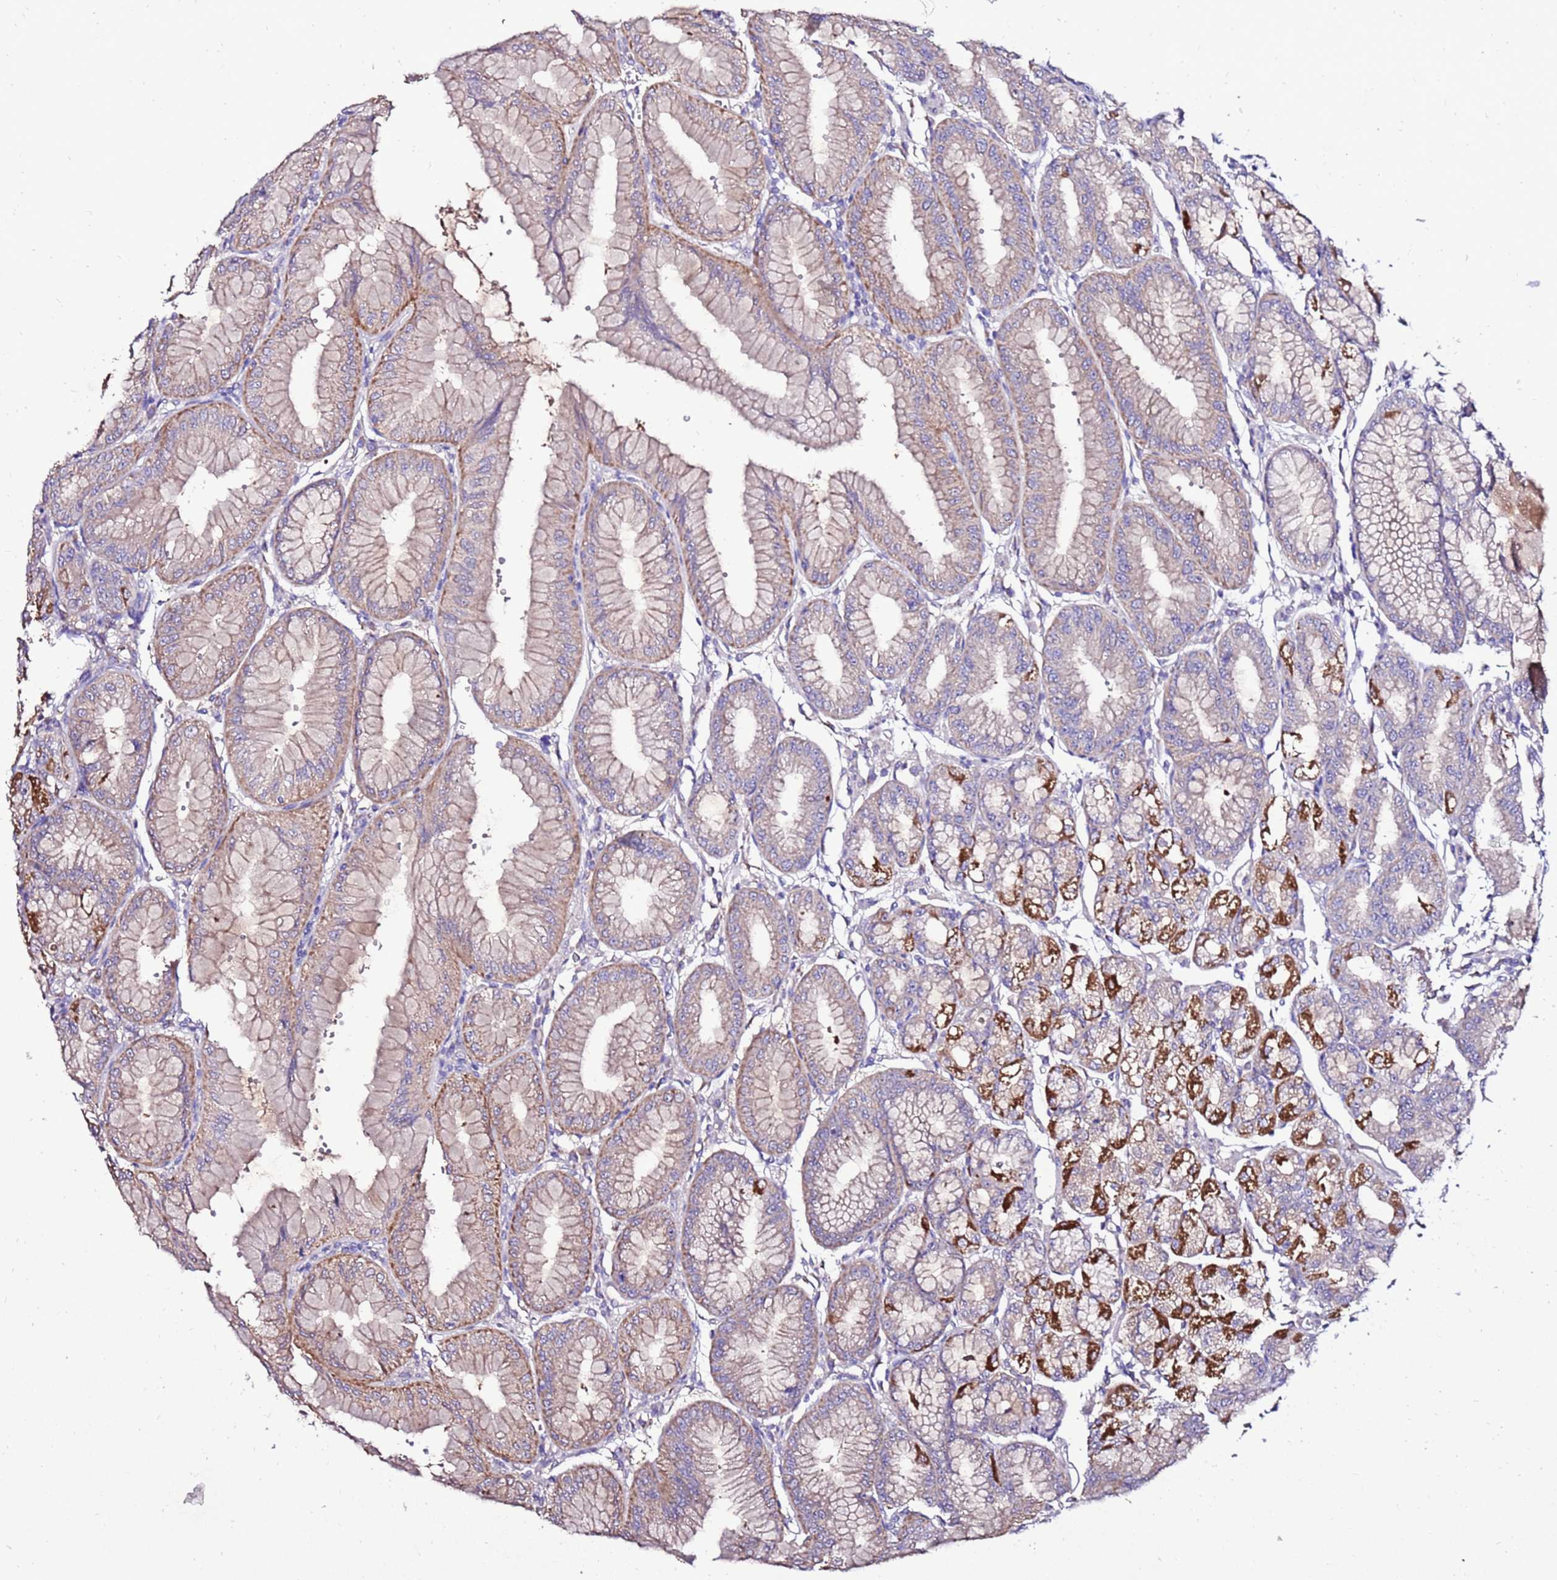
{"staining": {"intensity": "strong", "quantity": "<25%", "location": "cytoplasmic/membranous"}, "tissue": "stomach", "cell_type": "Glandular cells", "image_type": "normal", "snomed": [{"axis": "morphology", "description": "Normal tissue, NOS"}, {"axis": "topography", "description": "Stomach, lower"}], "caption": "Immunohistochemistry micrograph of normal stomach: stomach stained using immunohistochemistry exhibits medium levels of strong protein expression localized specifically in the cytoplasmic/membranous of glandular cells, appearing as a cytoplasmic/membranous brown color.", "gene": "TMEM106C", "patient": {"sex": "male", "age": 71}}